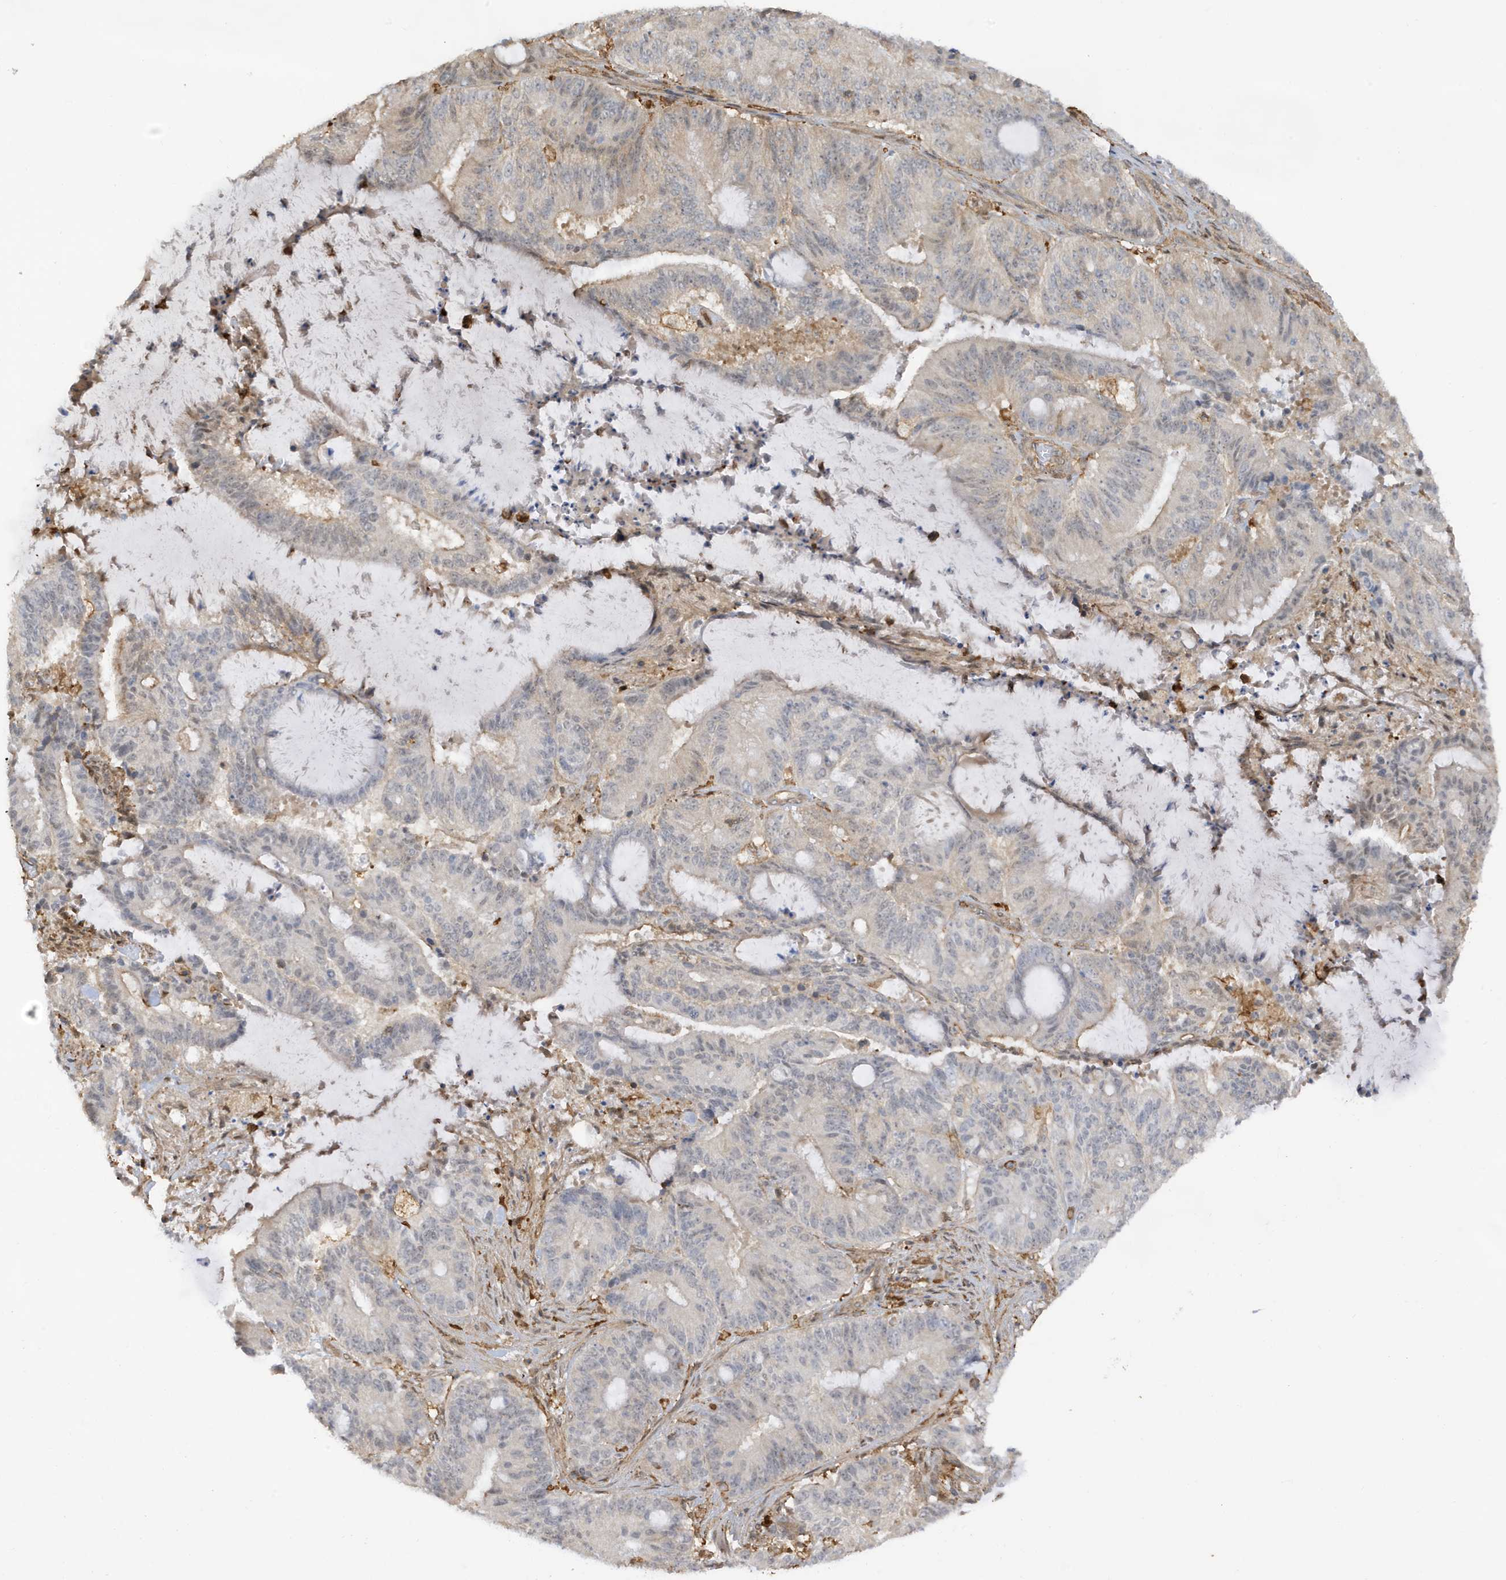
{"staining": {"intensity": "negative", "quantity": "none", "location": "none"}, "tissue": "liver cancer", "cell_type": "Tumor cells", "image_type": "cancer", "snomed": [{"axis": "morphology", "description": "Normal tissue, NOS"}, {"axis": "morphology", "description": "Cholangiocarcinoma"}, {"axis": "topography", "description": "Liver"}, {"axis": "topography", "description": "Peripheral nerve tissue"}], "caption": "High power microscopy image of an IHC photomicrograph of cholangiocarcinoma (liver), revealing no significant expression in tumor cells. The staining is performed using DAB (3,3'-diaminobenzidine) brown chromogen with nuclei counter-stained in using hematoxylin.", "gene": "PHACTR2", "patient": {"sex": "female", "age": 73}}